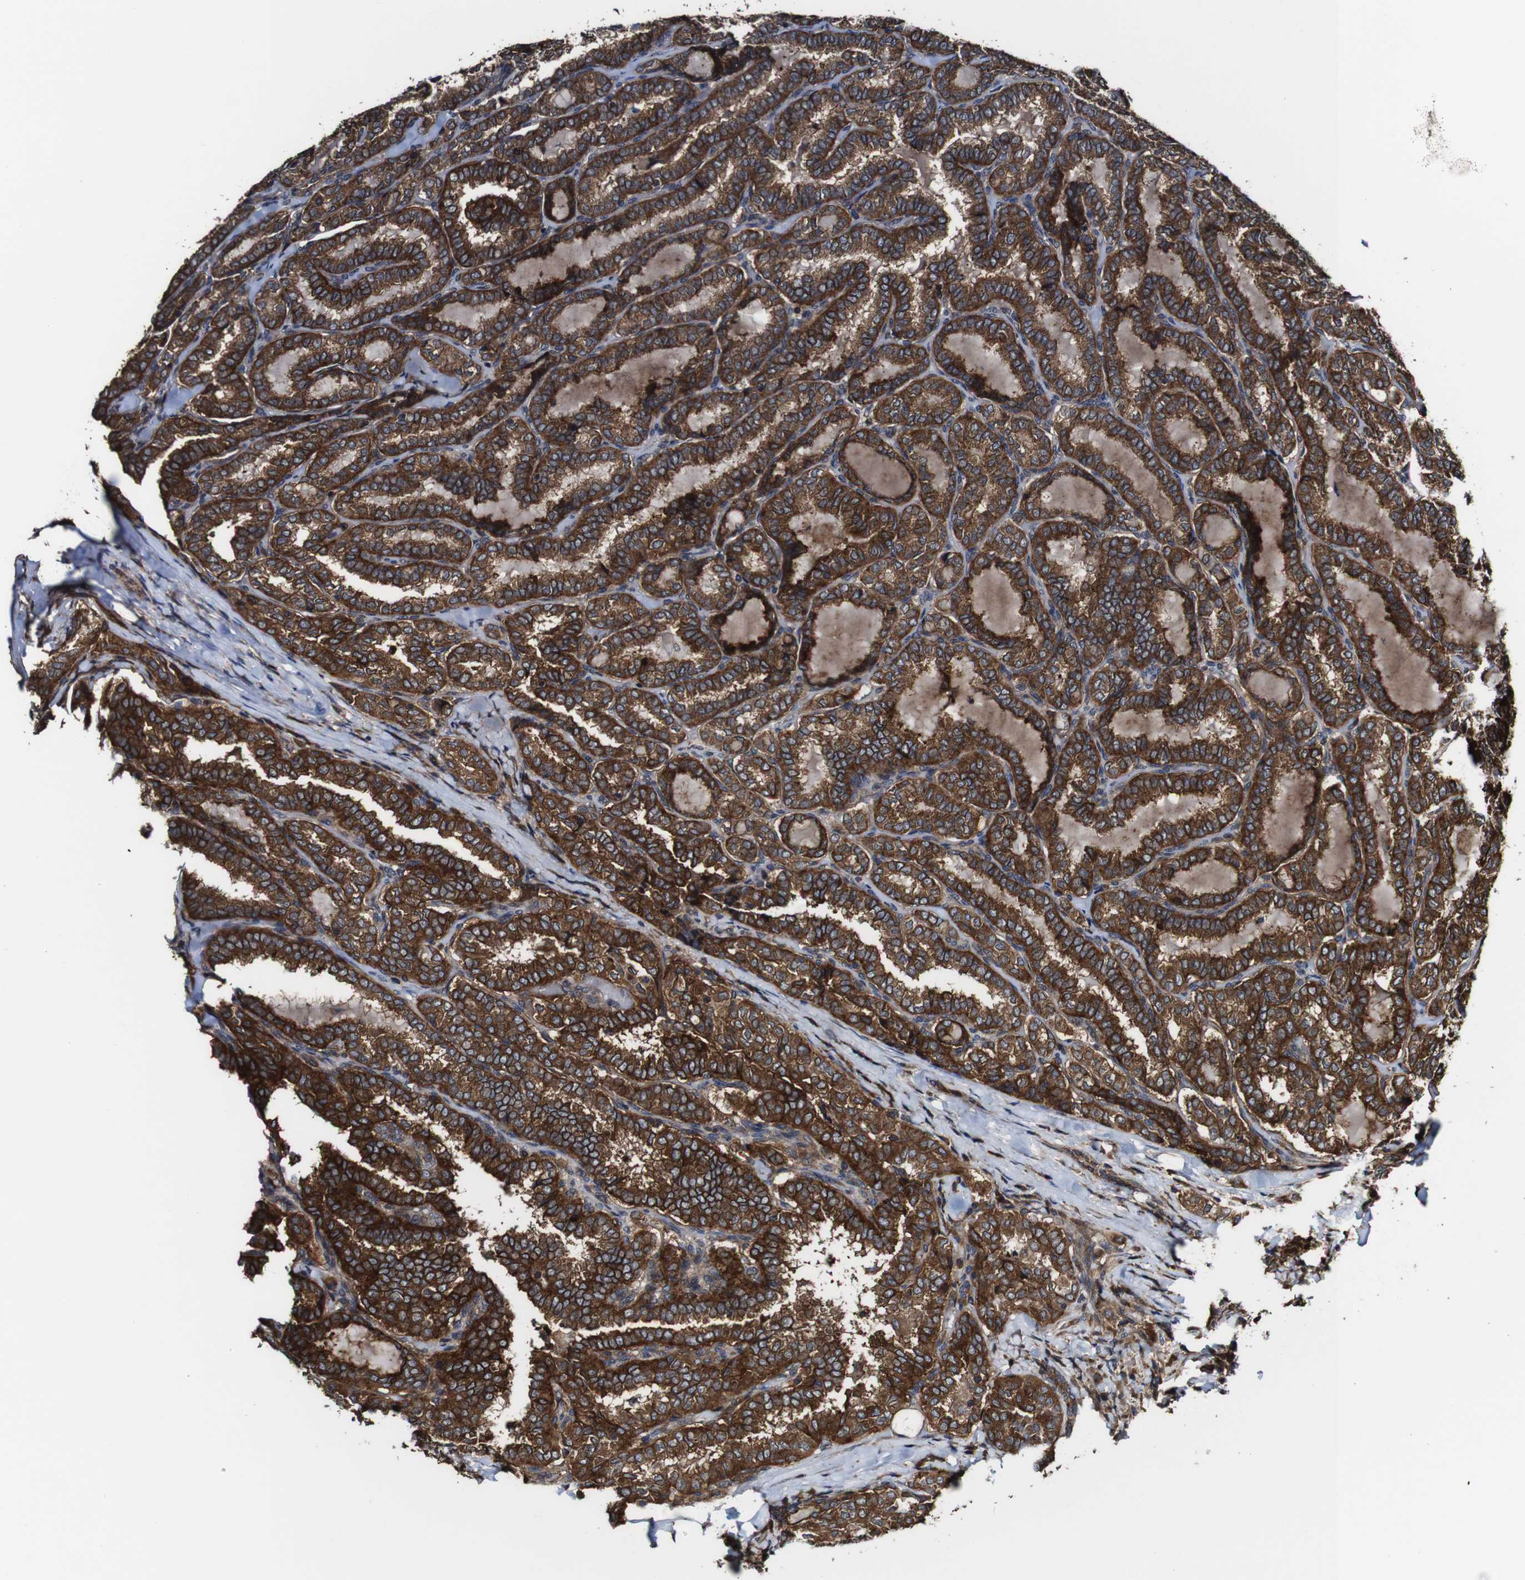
{"staining": {"intensity": "strong", "quantity": ">75%", "location": "cytoplasmic/membranous"}, "tissue": "thyroid cancer", "cell_type": "Tumor cells", "image_type": "cancer", "snomed": [{"axis": "morphology", "description": "Normal tissue, NOS"}, {"axis": "morphology", "description": "Papillary adenocarcinoma, NOS"}, {"axis": "topography", "description": "Thyroid gland"}], "caption": "Immunohistochemical staining of human thyroid cancer (papillary adenocarcinoma) displays high levels of strong cytoplasmic/membranous positivity in about >75% of tumor cells. (DAB = brown stain, brightfield microscopy at high magnification).", "gene": "TNIK", "patient": {"sex": "female", "age": 30}}